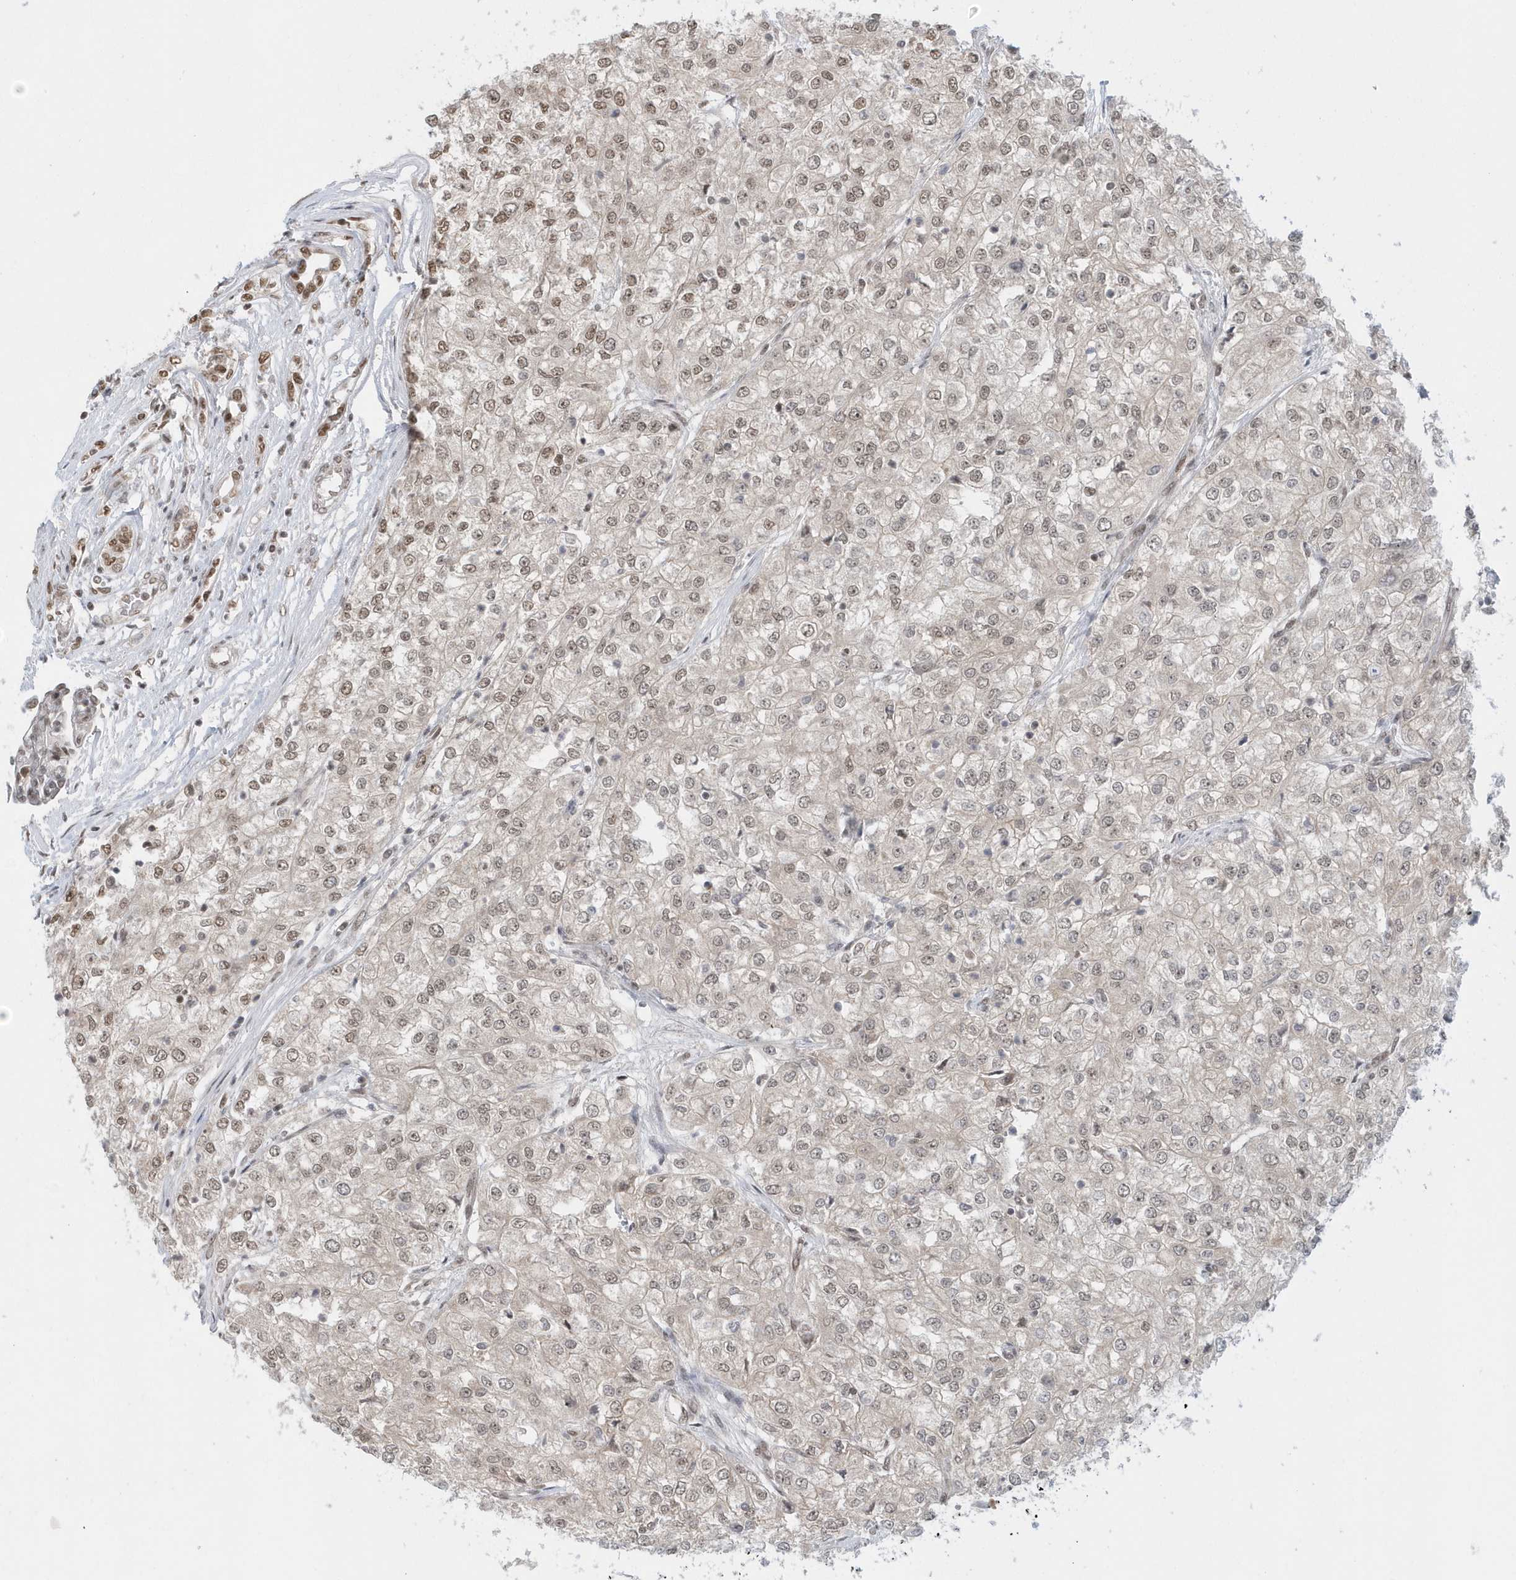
{"staining": {"intensity": "moderate", "quantity": "25%-75%", "location": "nuclear"}, "tissue": "renal cancer", "cell_type": "Tumor cells", "image_type": "cancer", "snomed": [{"axis": "morphology", "description": "Adenocarcinoma, NOS"}, {"axis": "topography", "description": "Kidney"}], "caption": "A histopathology image of human adenocarcinoma (renal) stained for a protein exhibits moderate nuclear brown staining in tumor cells.", "gene": "SEPHS1", "patient": {"sex": "female", "age": 54}}